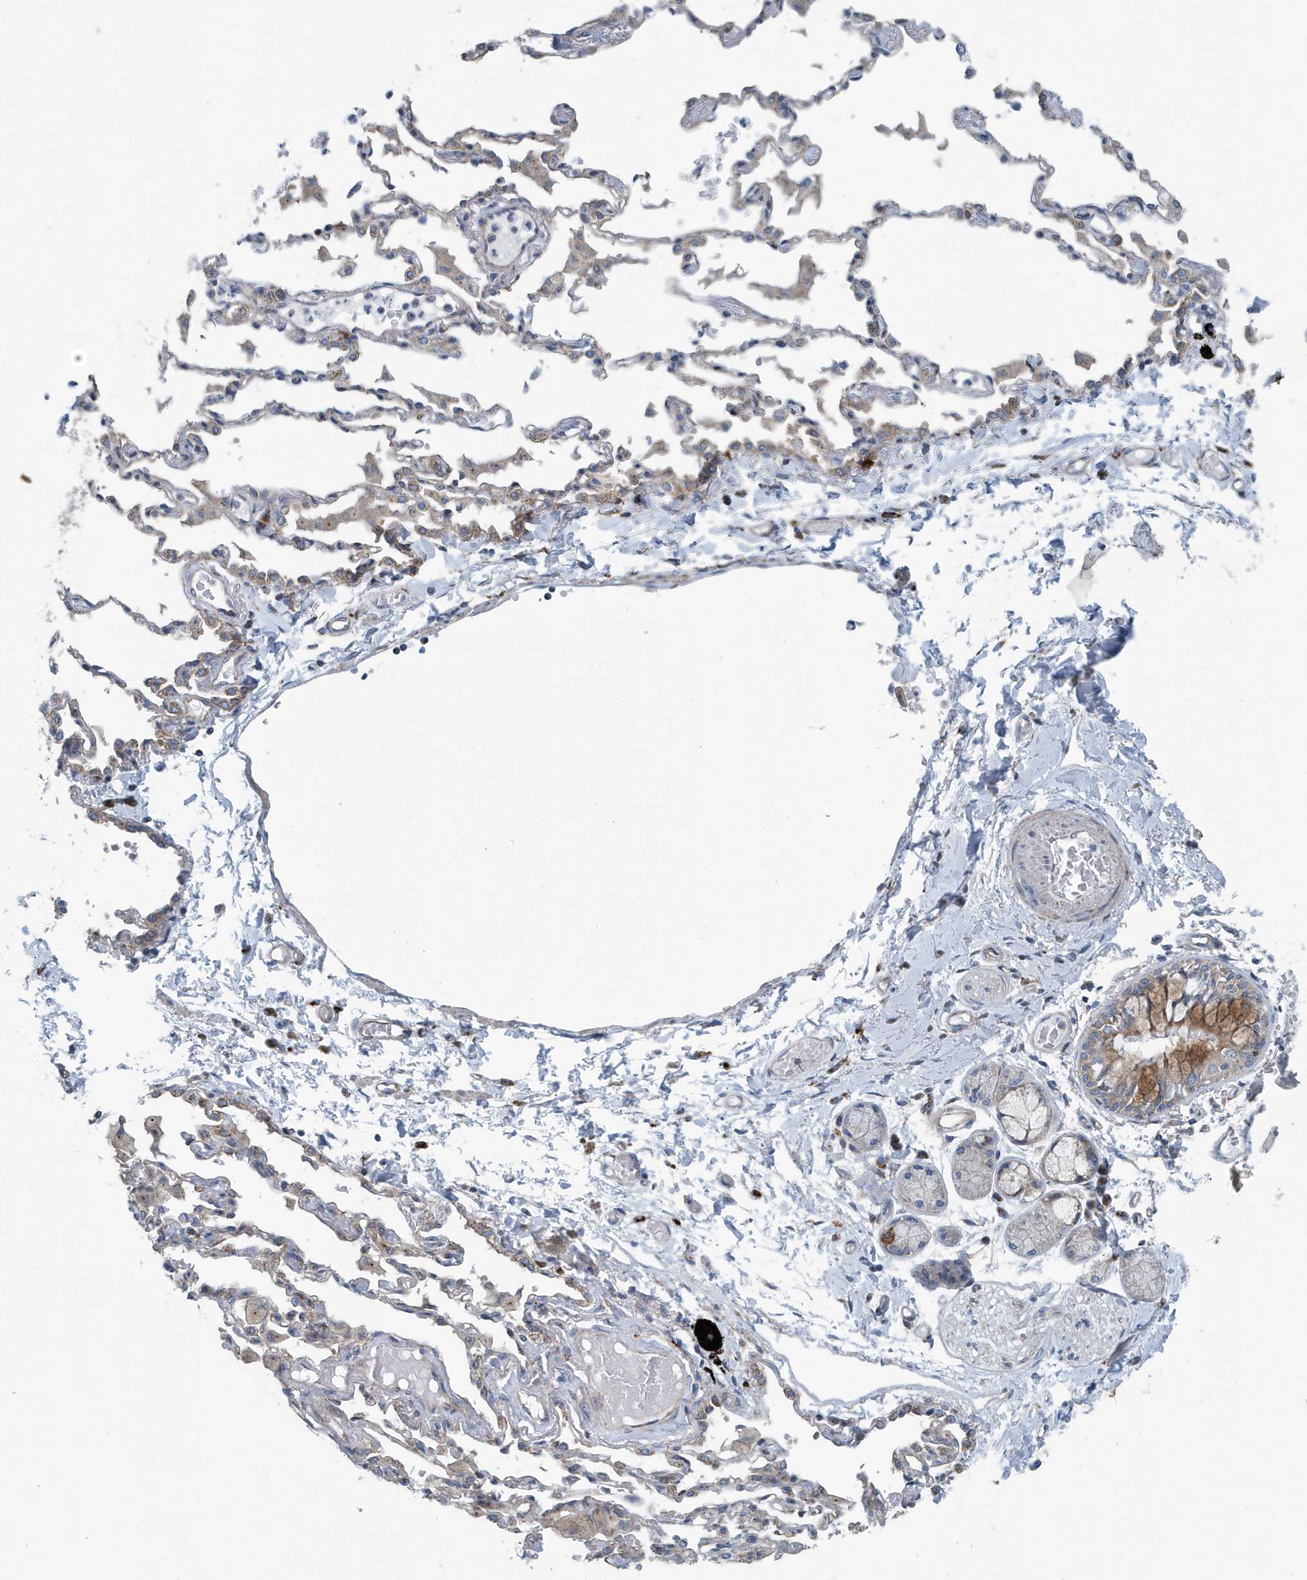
{"staining": {"intensity": "negative", "quantity": "none", "location": "none"}, "tissue": "adipose tissue", "cell_type": "Adipocytes", "image_type": "normal", "snomed": [{"axis": "morphology", "description": "Normal tissue, NOS"}, {"axis": "topography", "description": "Cartilage tissue"}, {"axis": "topography", "description": "Bronchus"}, {"axis": "topography", "description": "Lung"}, {"axis": "topography", "description": "Peripheral nerve tissue"}], "caption": "This is an IHC micrograph of unremarkable adipose tissue. There is no staining in adipocytes.", "gene": "PPM1M", "patient": {"sex": "female", "age": 49}}